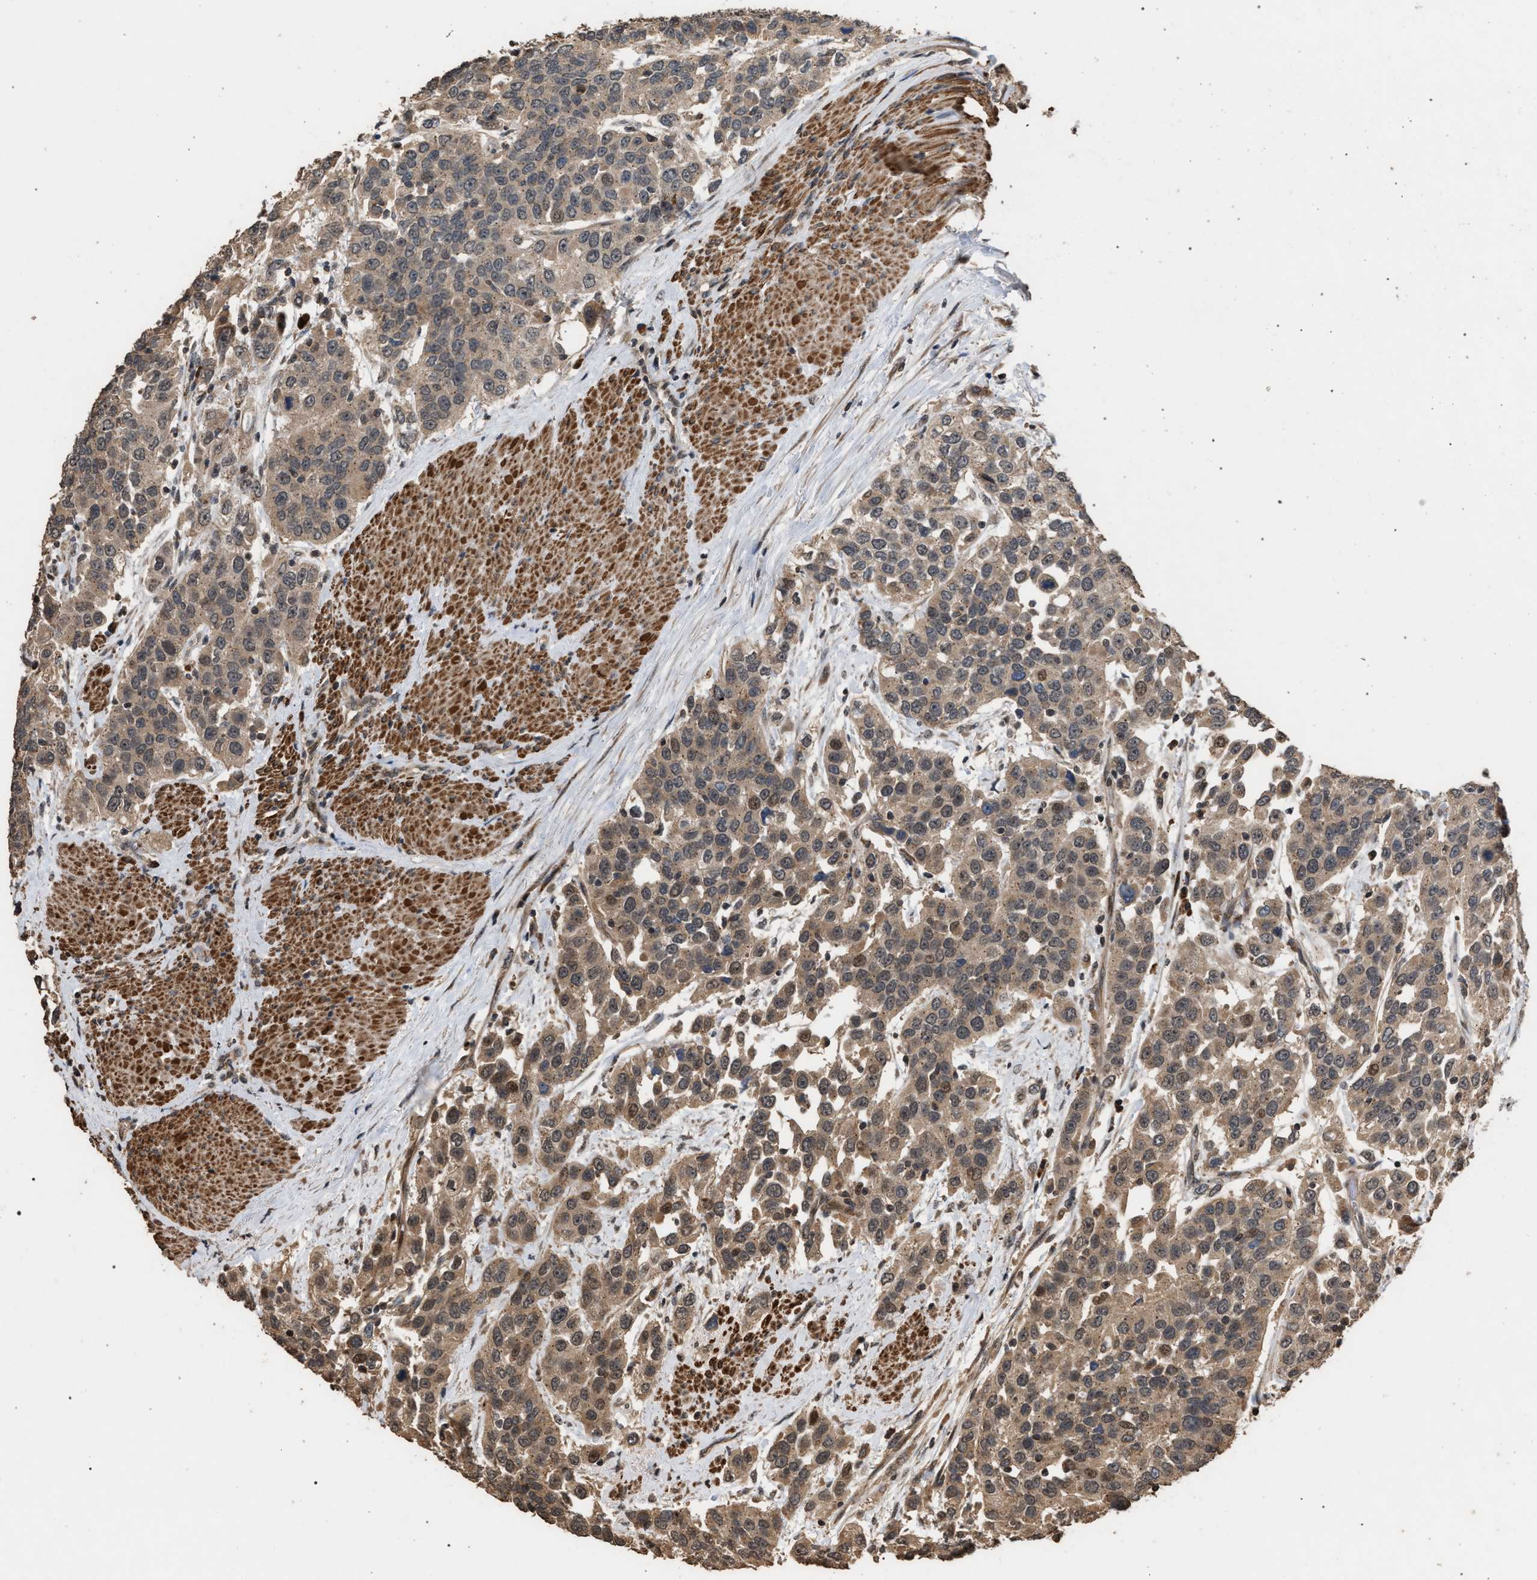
{"staining": {"intensity": "weak", "quantity": ">75%", "location": "cytoplasmic/membranous"}, "tissue": "urothelial cancer", "cell_type": "Tumor cells", "image_type": "cancer", "snomed": [{"axis": "morphology", "description": "Urothelial carcinoma, High grade"}, {"axis": "topography", "description": "Urinary bladder"}], "caption": "Weak cytoplasmic/membranous positivity is identified in approximately >75% of tumor cells in urothelial cancer.", "gene": "NAA35", "patient": {"sex": "female", "age": 80}}